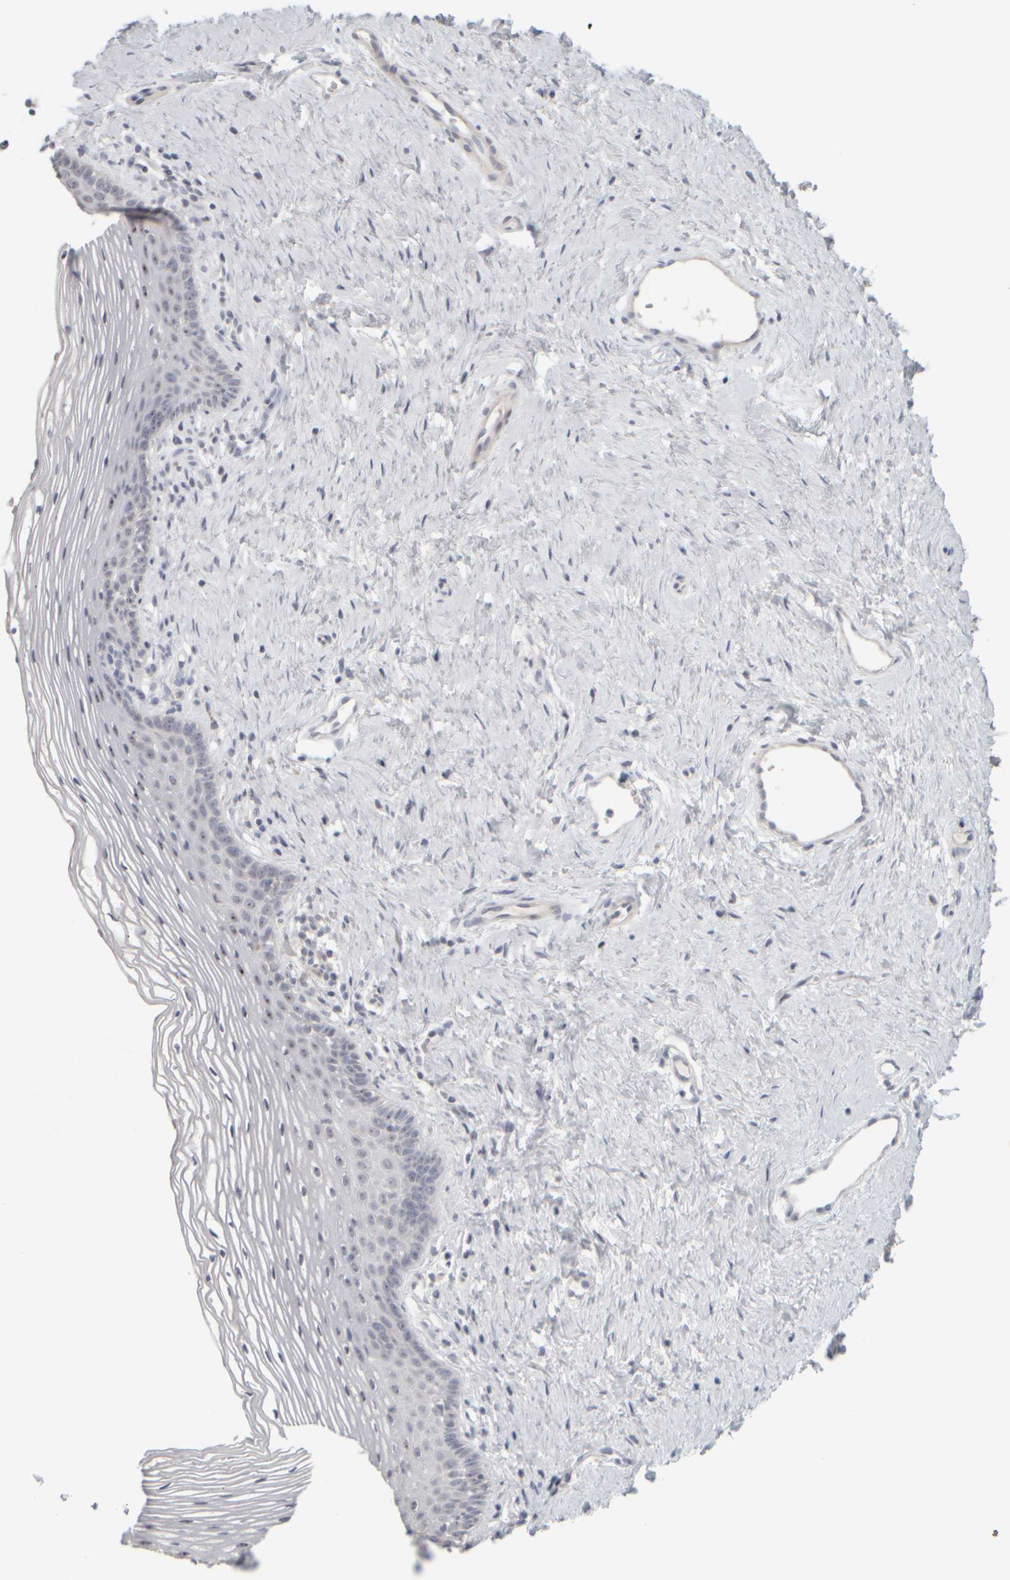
{"staining": {"intensity": "moderate", "quantity": "25%-75%", "location": "nuclear"}, "tissue": "vagina", "cell_type": "Squamous epithelial cells", "image_type": "normal", "snomed": [{"axis": "morphology", "description": "Normal tissue, NOS"}, {"axis": "topography", "description": "Vagina"}], "caption": "High-magnification brightfield microscopy of normal vagina stained with DAB (brown) and counterstained with hematoxylin (blue). squamous epithelial cells exhibit moderate nuclear expression is present in approximately25%-75% of cells.", "gene": "DCXR", "patient": {"sex": "female", "age": 32}}